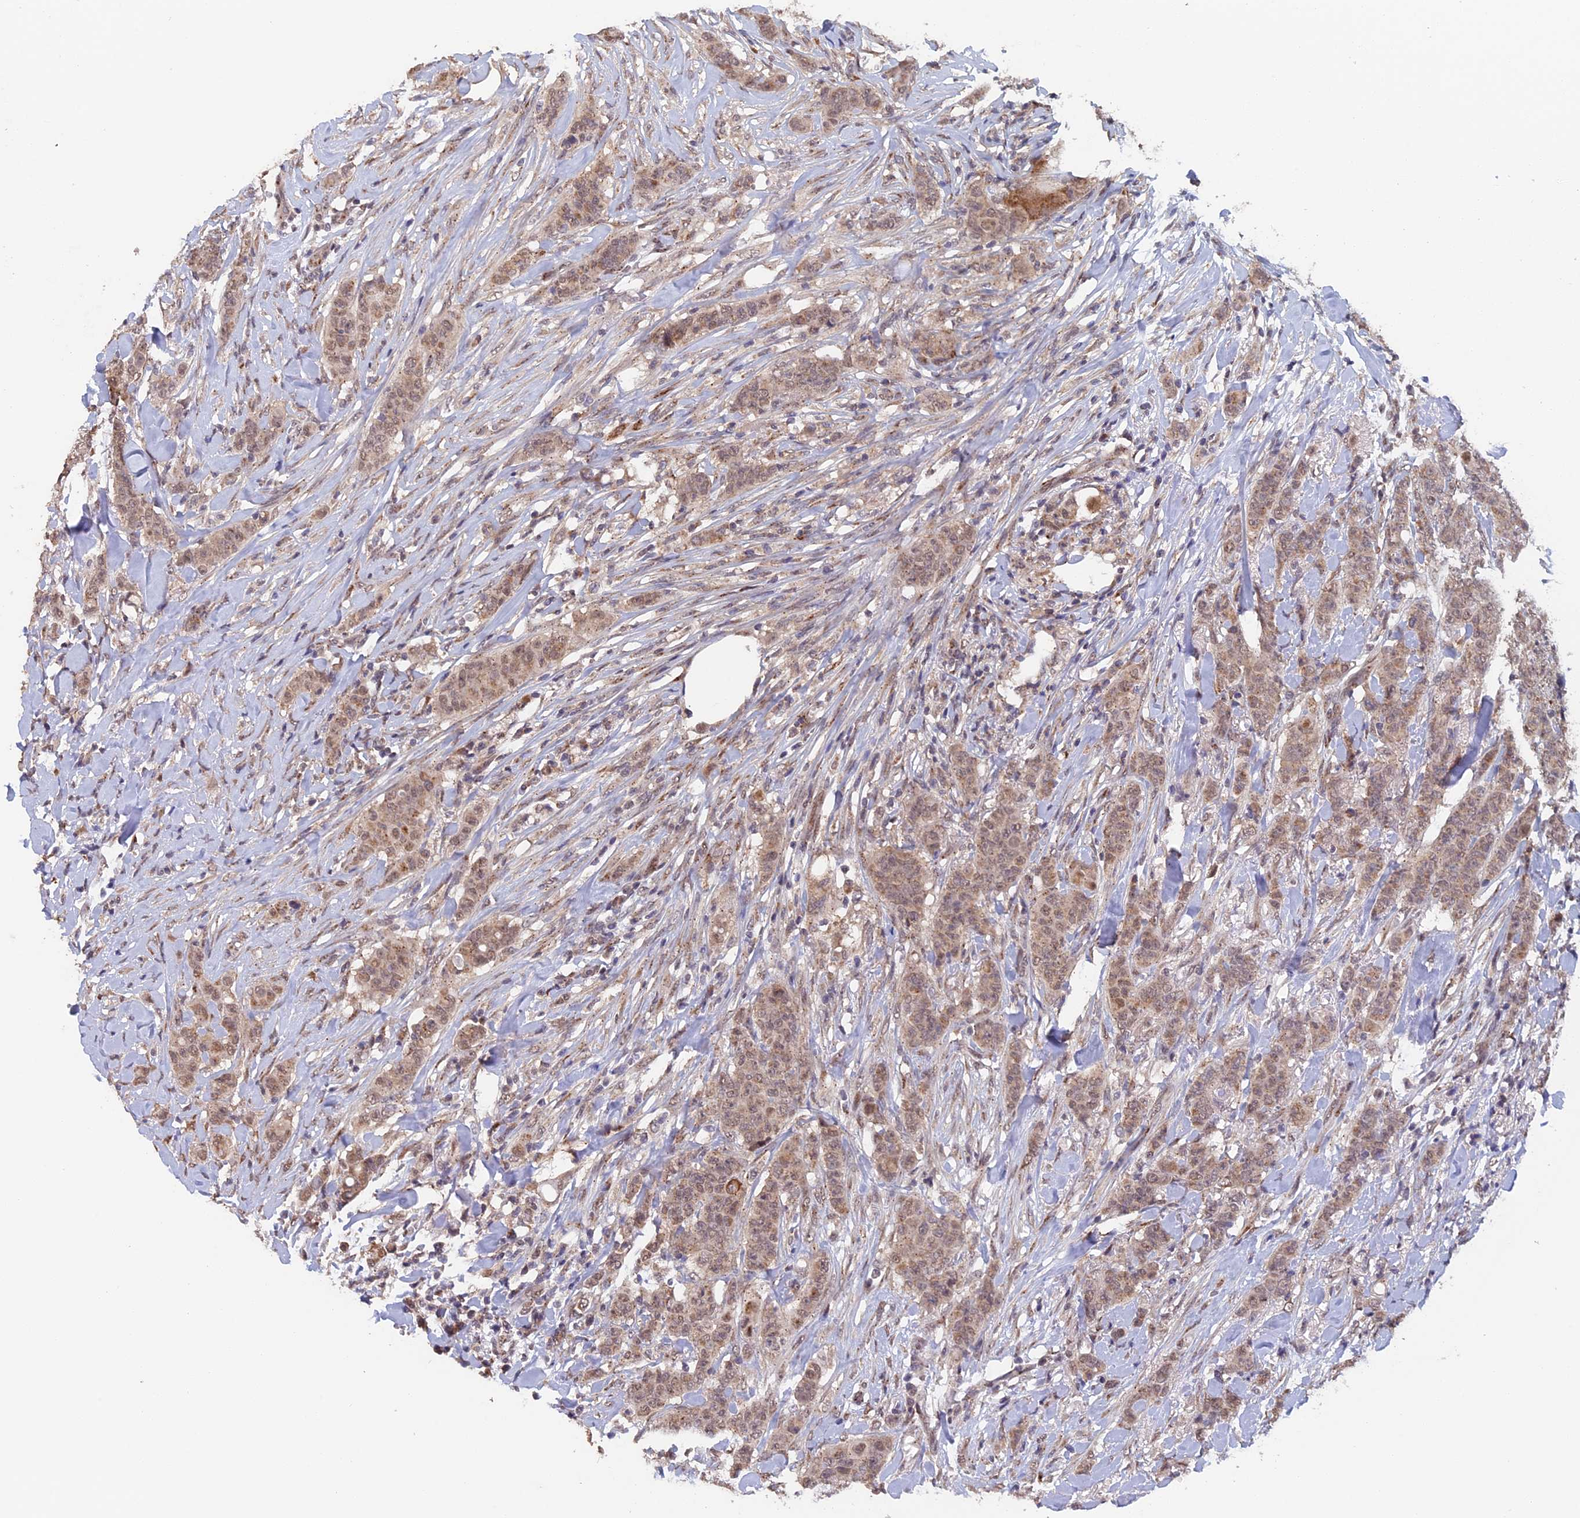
{"staining": {"intensity": "moderate", "quantity": ">75%", "location": "cytoplasmic/membranous,nuclear"}, "tissue": "breast cancer", "cell_type": "Tumor cells", "image_type": "cancer", "snomed": [{"axis": "morphology", "description": "Duct carcinoma"}, {"axis": "topography", "description": "Breast"}], "caption": "Infiltrating ductal carcinoma (breast) tissue displays moderate cytoplasmic/membranous and nuclear staining in approximately >75% of tumor cells, visualized by immunohistochemistry.", "gene": "PIGQ", "patient": {"sex": "female", "age": 40}}